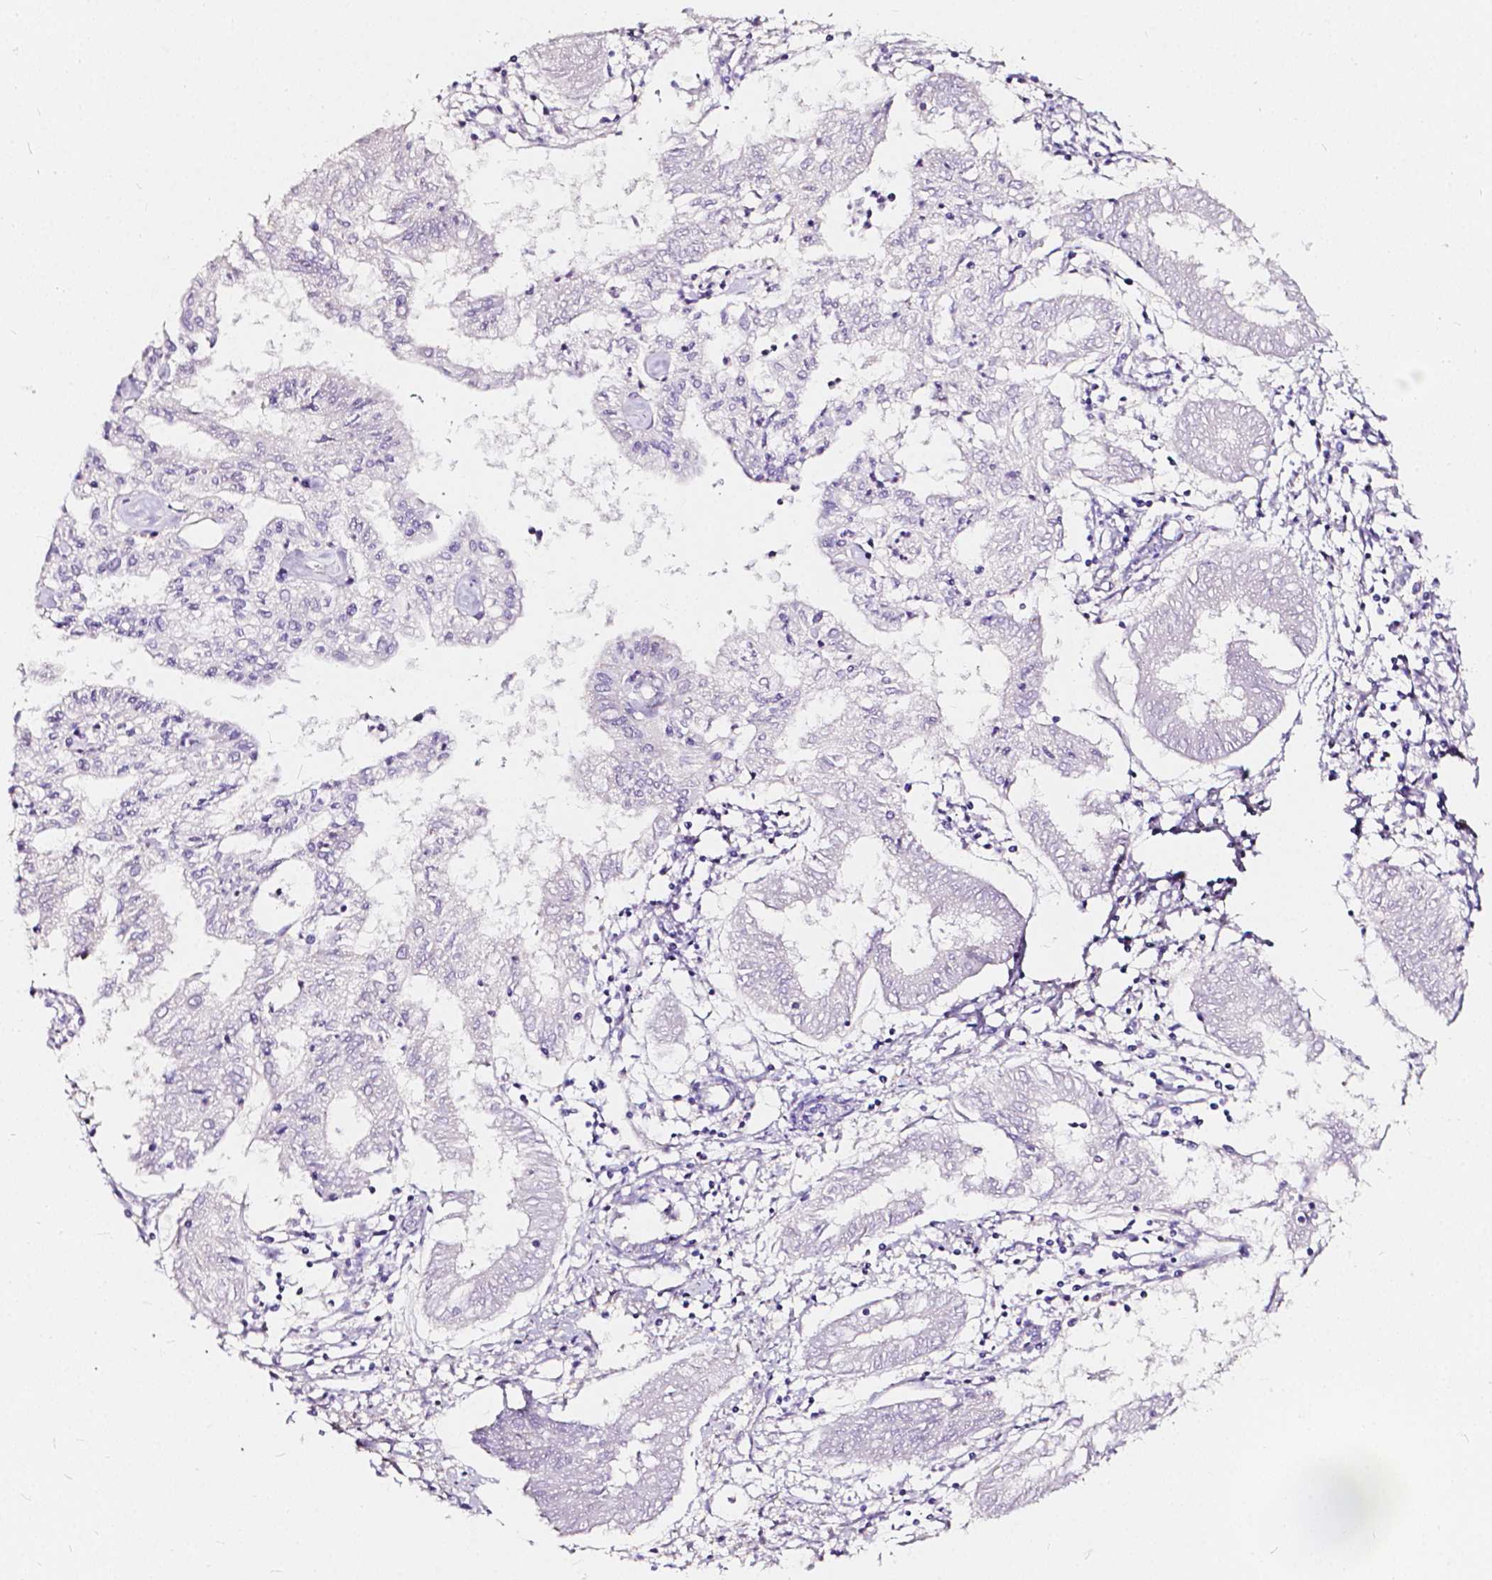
{"staining": {"intensity": "negative", "quantity": "none", "location": "none"}, "tissue": "endometrial cancer", "cell_type": "Tumor cells", "image_type": "cancer", "snomed": [{"axis": "morphology", "description": "Adenocarcinoma, NOS"}, {"axis": "topography", "description": "Endometrium"}], "caption": "High magnification brightfield microscopy of endometrial cancer (adenocarcinoma) stained with DAB (brown) and counterstained with hematoxylin (blue): tumor cells show no significant expression.", "gene": "CLSTN2", "patient": {"sex": "female", "age": 68}}